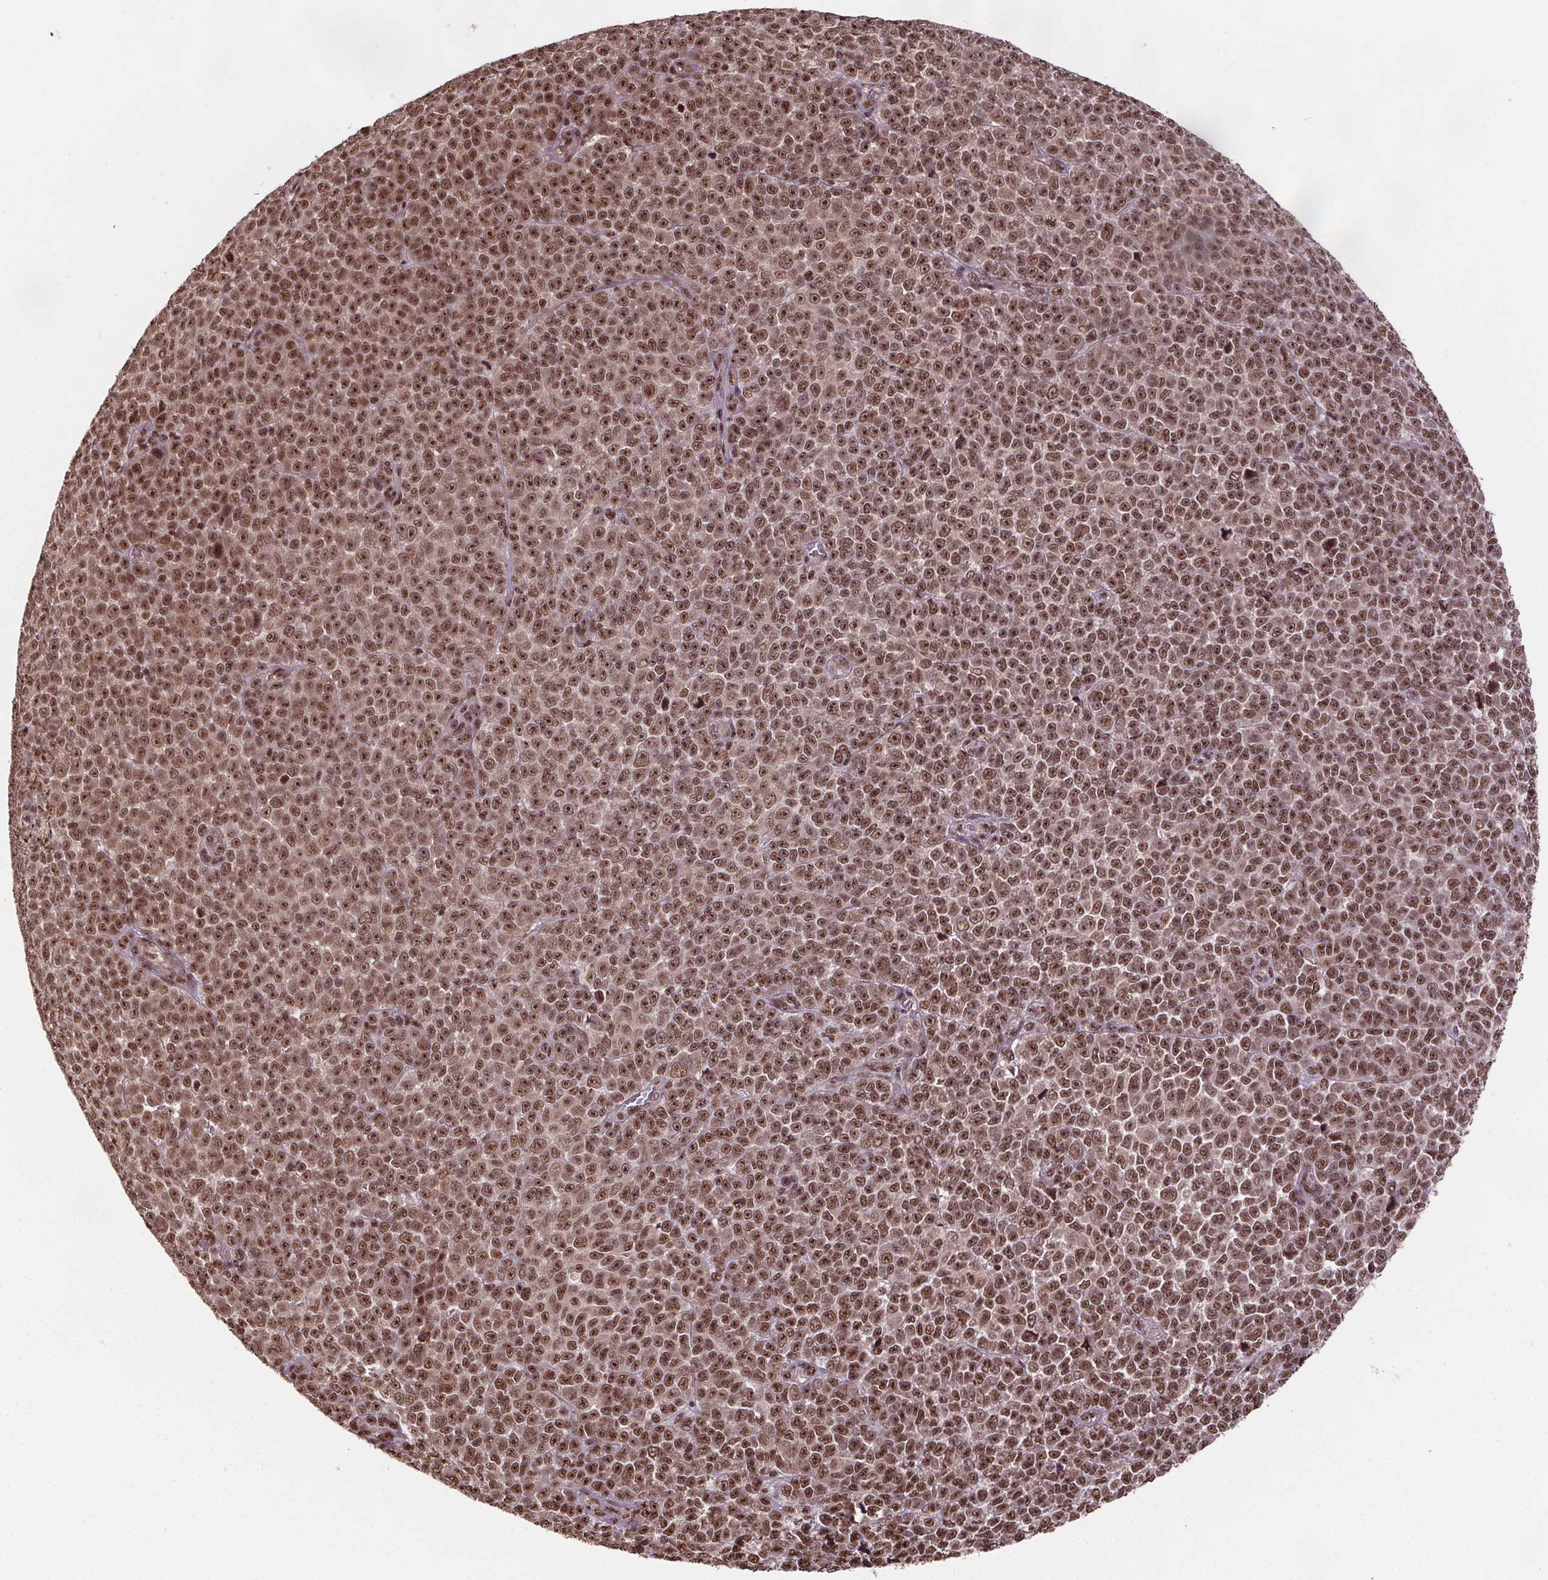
{"staining": {"intensity": "moderate", "quantity": ">75%", "location": "nuclear"}, "tissue": "melanoma", "cell_type": "Tumor cells", "image_type": "cancer", "snomed": [{"axis": "morphology", "description": "Malignant melanoma, NOS"}, {"axis": "topography", "description": "Skin"}], "caption": "Melanoma stained for a protein (brown) shows moderate nuclear positive staining in approximately >75% of tumor cells.", "gene": "JARID2", "patient": {"sex": "female", "age": 95}}